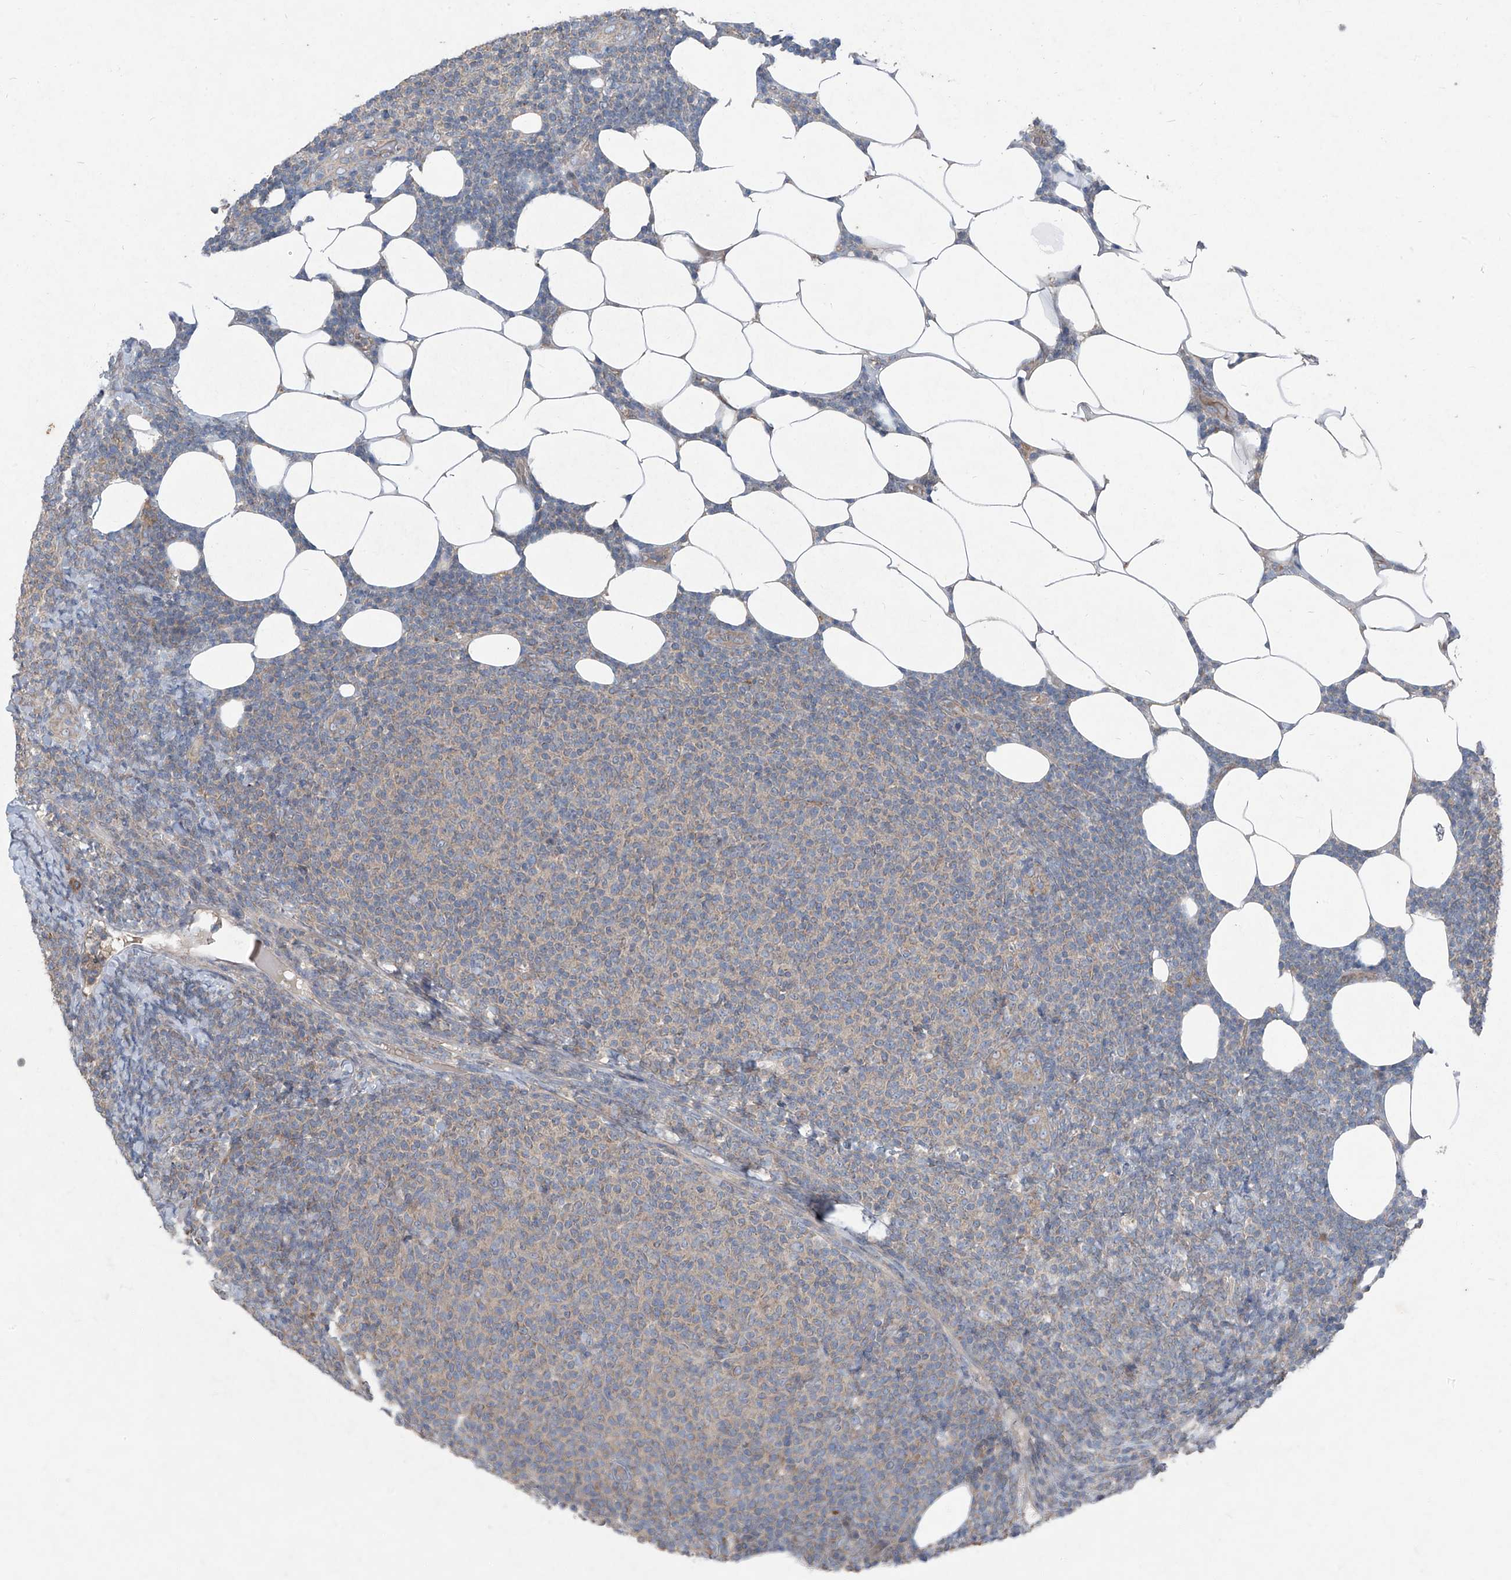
{"staining": {"intensity": "negative", "quantity": "none", "location": "none"}, "tissue": "lymphoma", "cell_type": "Tumor cells", "image_type": "cancer", "snomed": [{"axis": "morphology", "description": "Malignant lymphoma, non-Hodgkin's type, Low grade"}, {"axis": "topography", "description": "Lymph node"}], "caption": "Malignant lymphoma, non-Hodgkin's type (low-grade) stained for a protein using immunohistochemistry (IHC) demonstrates no expression tumor cells.", "gene": "FOXRED2", "patient": {"sex": "male", "age": 66}}